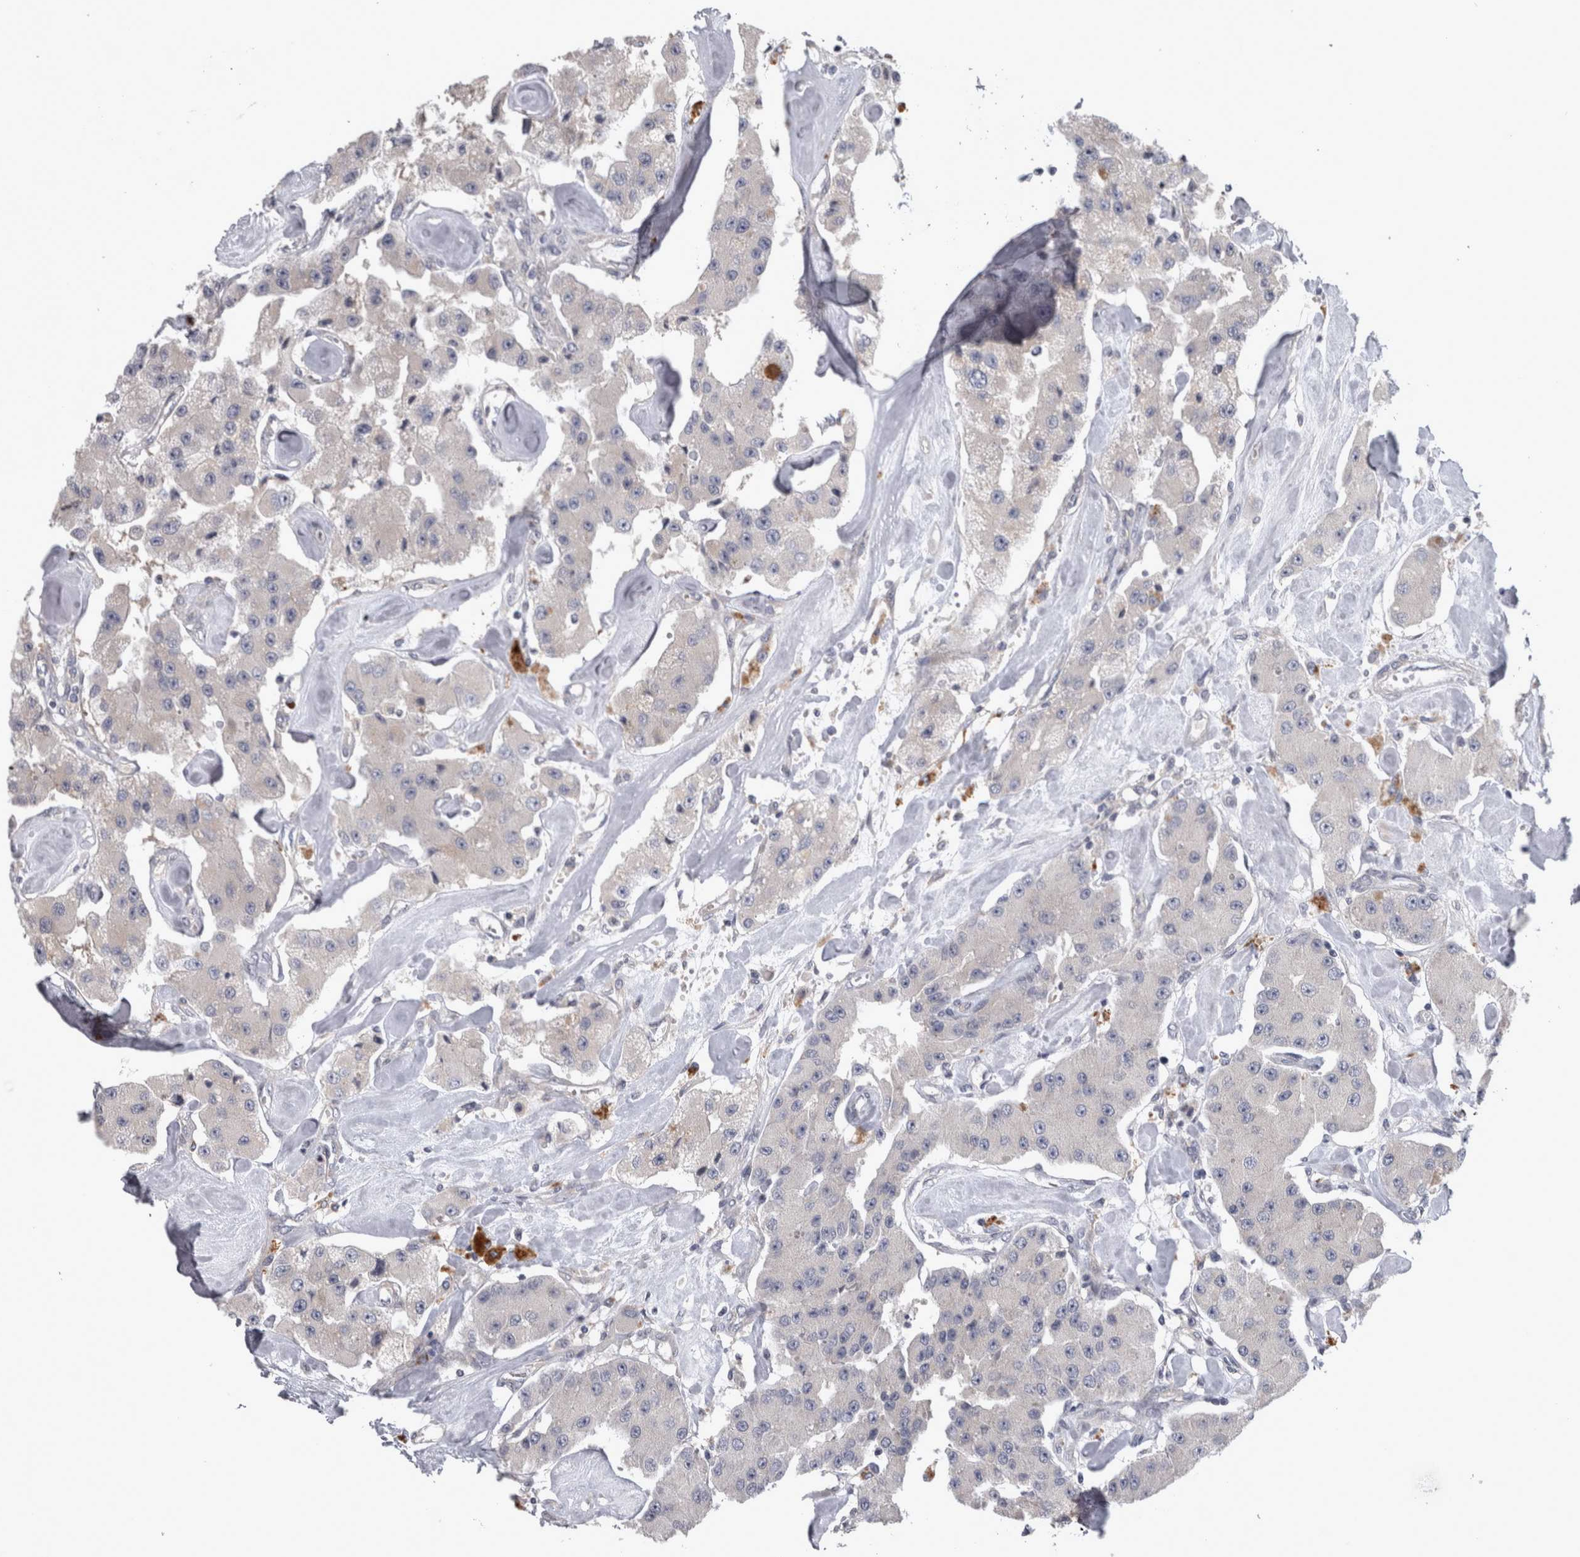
{"staining": {"intensity": "negative", "quantity": "none", "location": "none"}, "tissue": "carcinoid", "cell_type": "Tumor cells", "image_type": "cancer", "snomed": [{"axis": "morphology", "description": "Carcinoid, malignant, NOS"}, {"axis": "topography", "description": "Pancreas"}], "caption": "Tumor cells show no significant staining in carcinoid.", "gene": "PRKCI", "patient": {"sex": "male", "age": 41}}